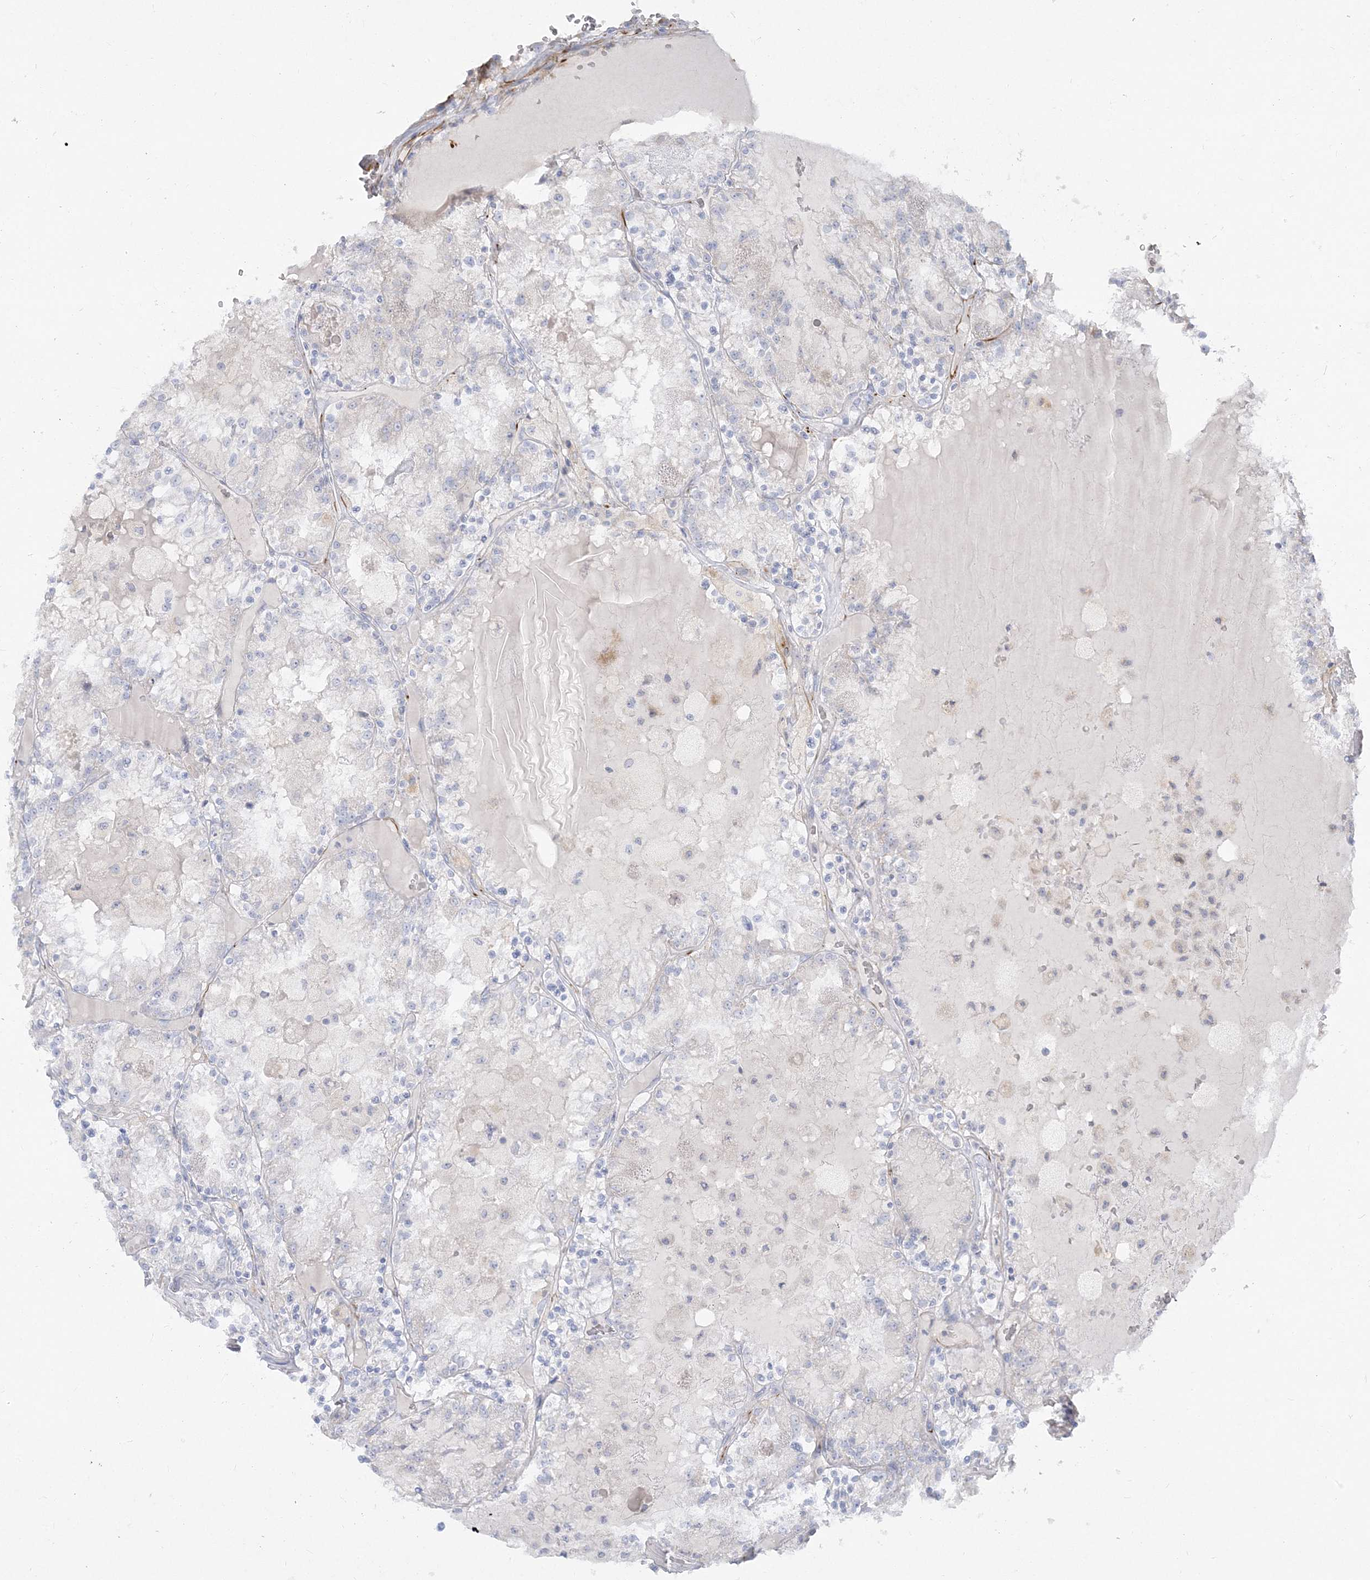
{"staining": {"intensity": "negative", "quantity": "none", "location": "none"}, "tissue": "renal cancer", "cell_type": "Tumor cells", "image_type": "cancer", "snomed": [{"axis": "morphology", "description": "Adenocarcinoma, NOS"}, {"axis": "topography", "description": "Kidney"}], "caption": "An image of adenocarcinoma (renal) stained for a protein displays no brown staining in tumor cells.", "gene": "GPAT2", "patient": {"sex": "female", "age": 56}}